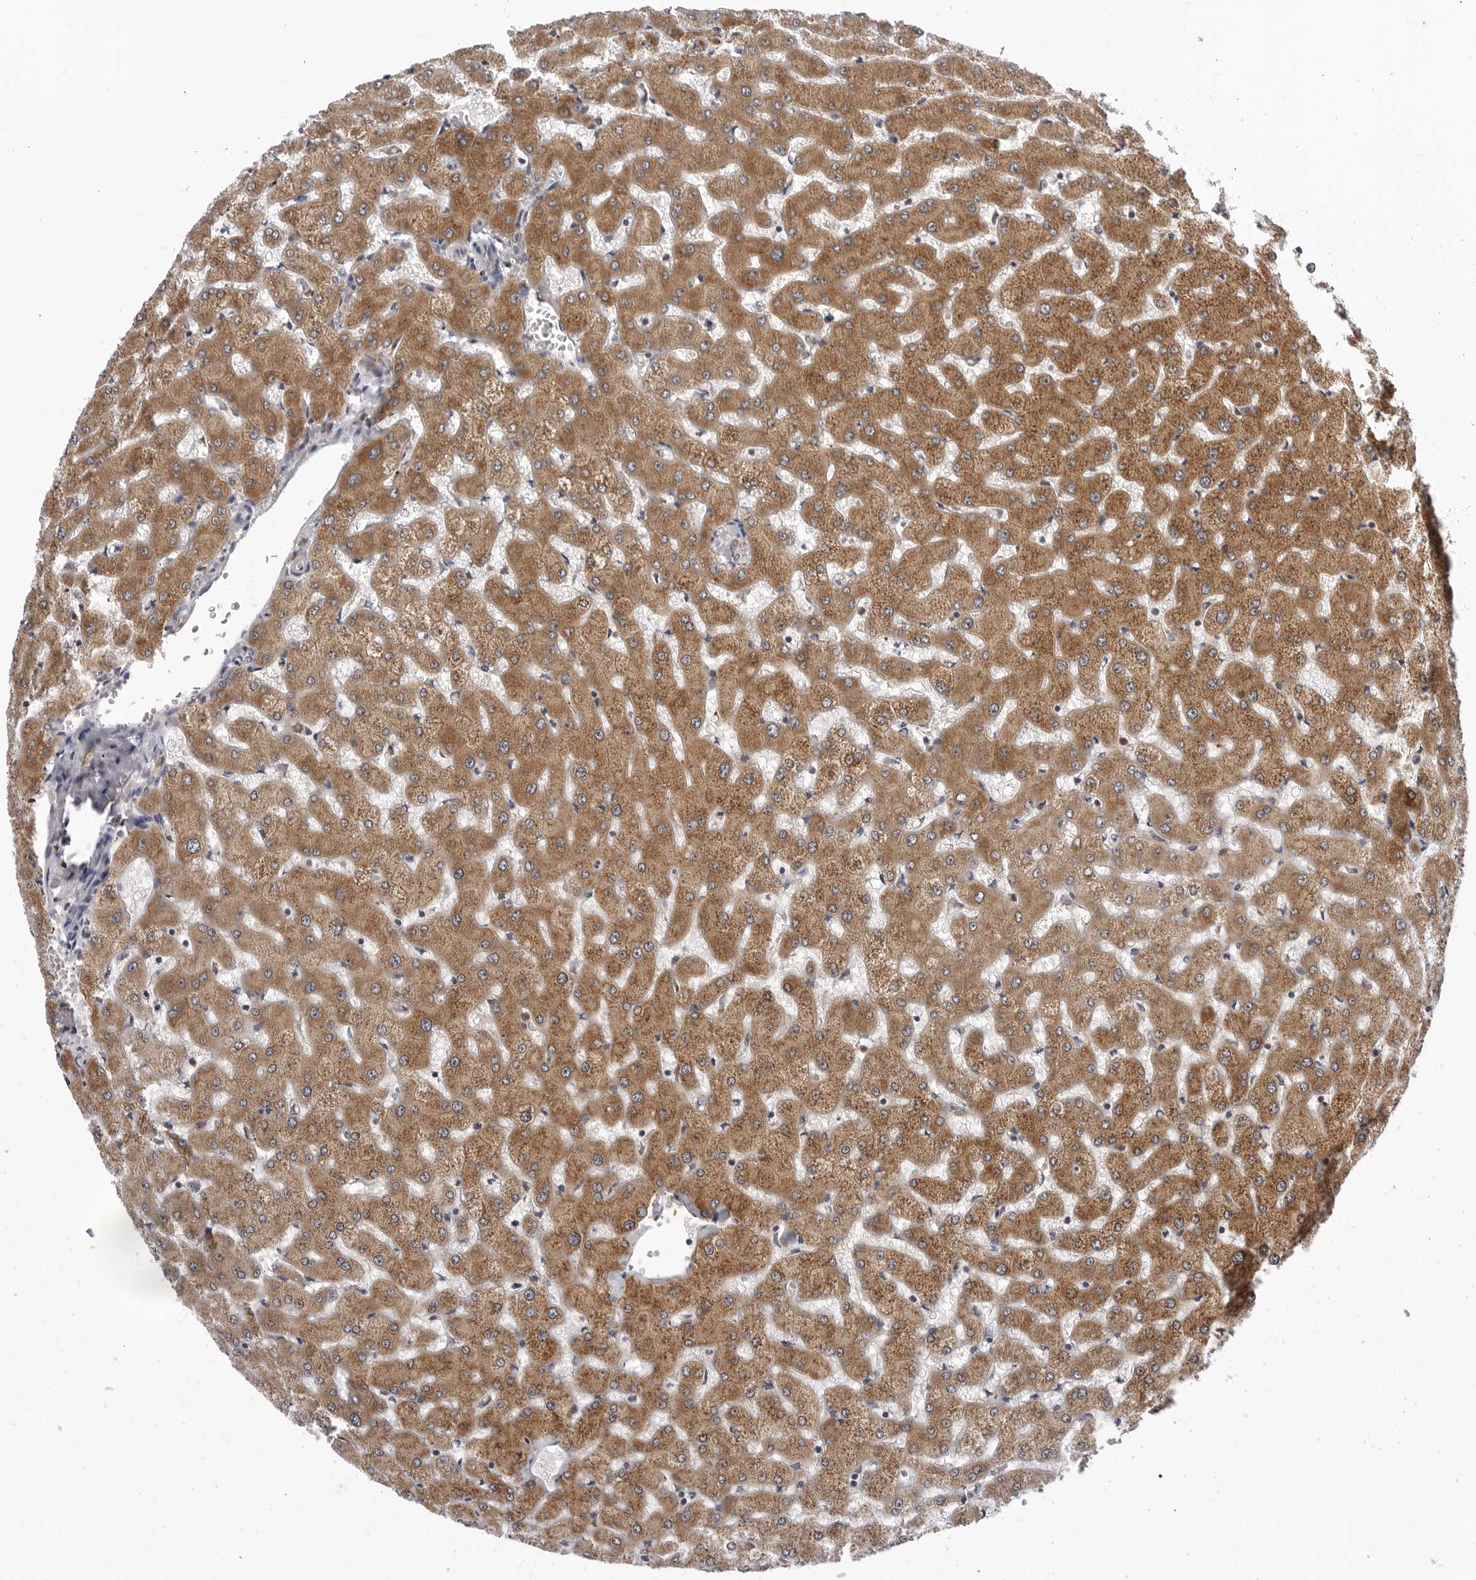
{"staining": {"intensity": "negative", "quantity": "none", "location": "none"}, "tissue": "liver", "cell_type": "Cholangiocytes", "image_type": "normal", "snomed": [{"axis": "morphology", "description": "Normal tissue, NOS"}, {"axis": "topography", "description": "Liver"}], "caption": "Photomicrograph shows no significant protein expression in cholangiocytes of normal liver. Nuclei are stained in blue.", "gene": "KIAA1614", "patient": {"sex": "female", "age": 63}}